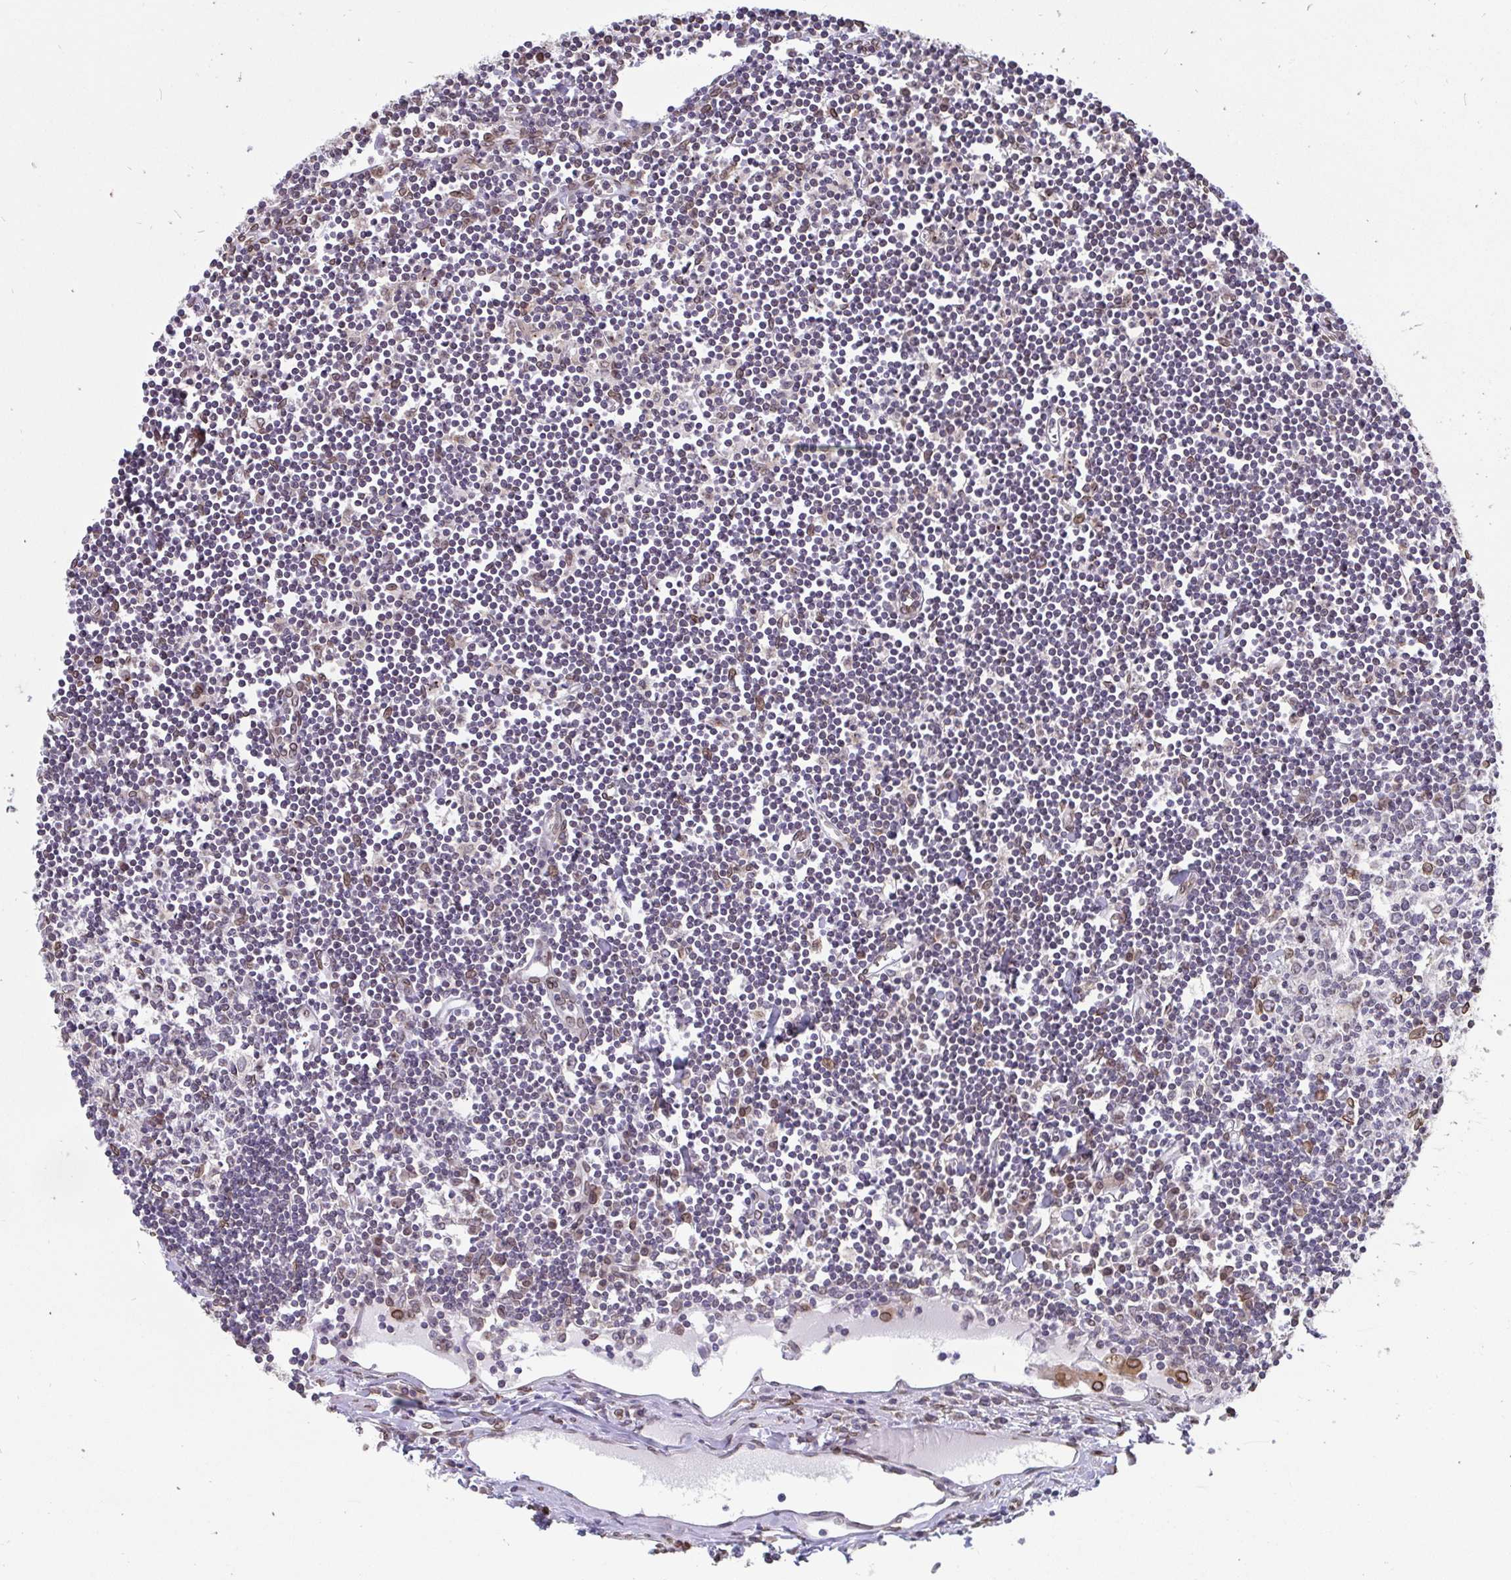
{"staining": {"intensity": "moderate", "quantity": "<25%", "location": "cytoplasmic/membranous,nuclear"}, "tissue": "lymph node", "cell_type": "Germinal center cells", "image_type": "normal", "snomed": [{"axis": "morphology", "description": "Normal tissue, NOS"}, {"axis": "topography", "description": "Lymph node"}], "caption": "Immunohistochemistry (IHC) (DAB (3,3'-diaminobenzidine)) staining of benign human lymph node shows moderate cytoplasmic/membranous,nuclear protein staining in approximately <25% of germinal center cells. Using DAB (brown) and hematoxylin (blue) stains, captured at high magnification using brightfield microscopy.", "gene": "EMD", "patient": {"sex": "female", "age": 65}}